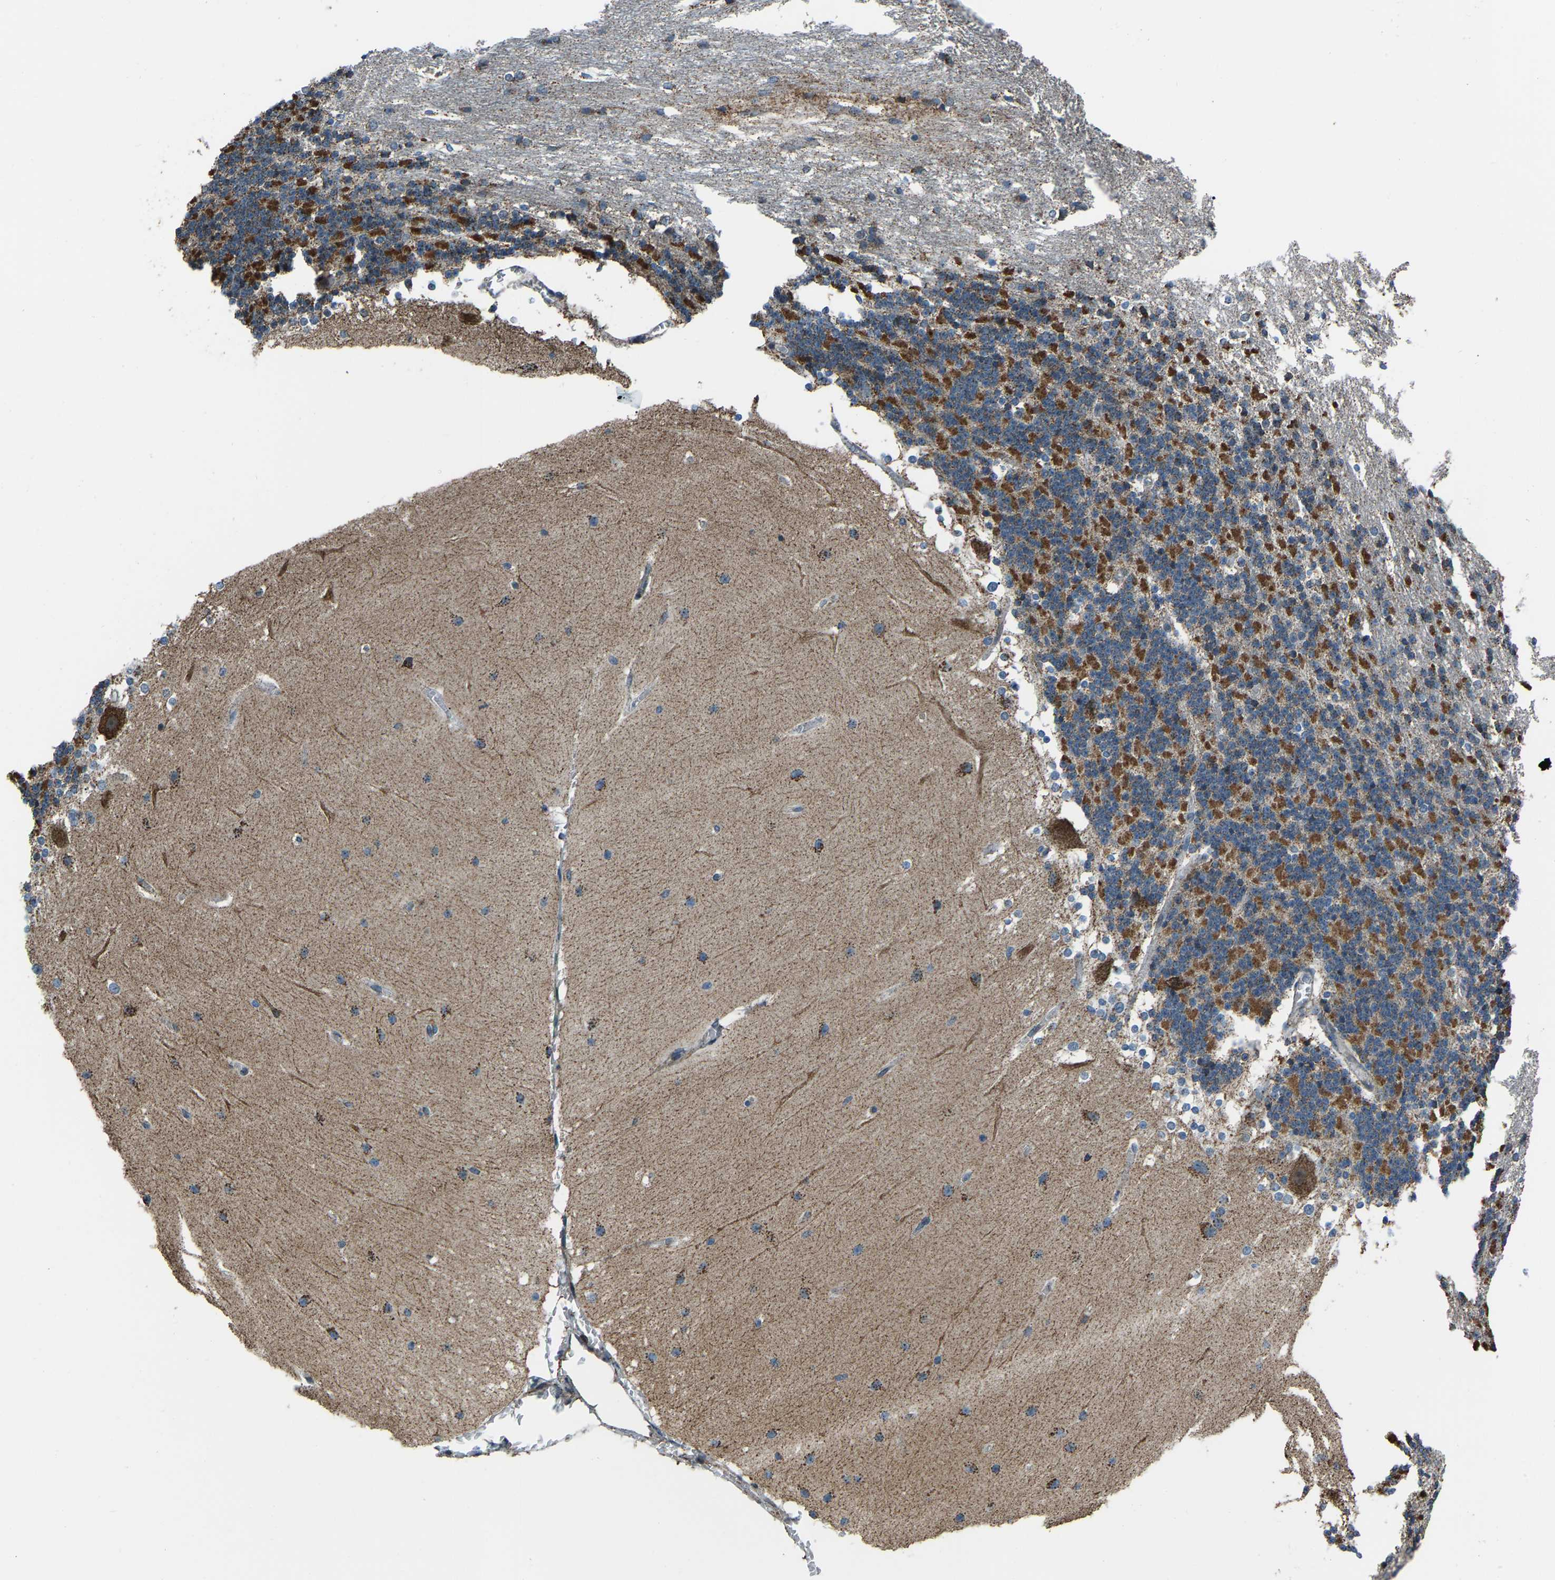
{"staining": {"intensity": "strong", "quantity": "25%-75%", "location": "cytoplasmic/membranous"}, "tissue": "cerebellum", "cell_type": "Cells in granular layer", "image_type": "normal", "snomed": [{"axis": "morphology", "description": "Normal tissue, NOS"}, {"axis": "topography", "description": "Cerebellum"}], "caption": "This photomicrograph displays normal cerebellum stained with IHC to label a protein in brown. The cytoplasmic/membranous of cells in granular layer show strong positivity for the protein. Nuclei are counter-stained blue.", "gene": "RBM33", "patient": {"sex": "female", "age": 19}}